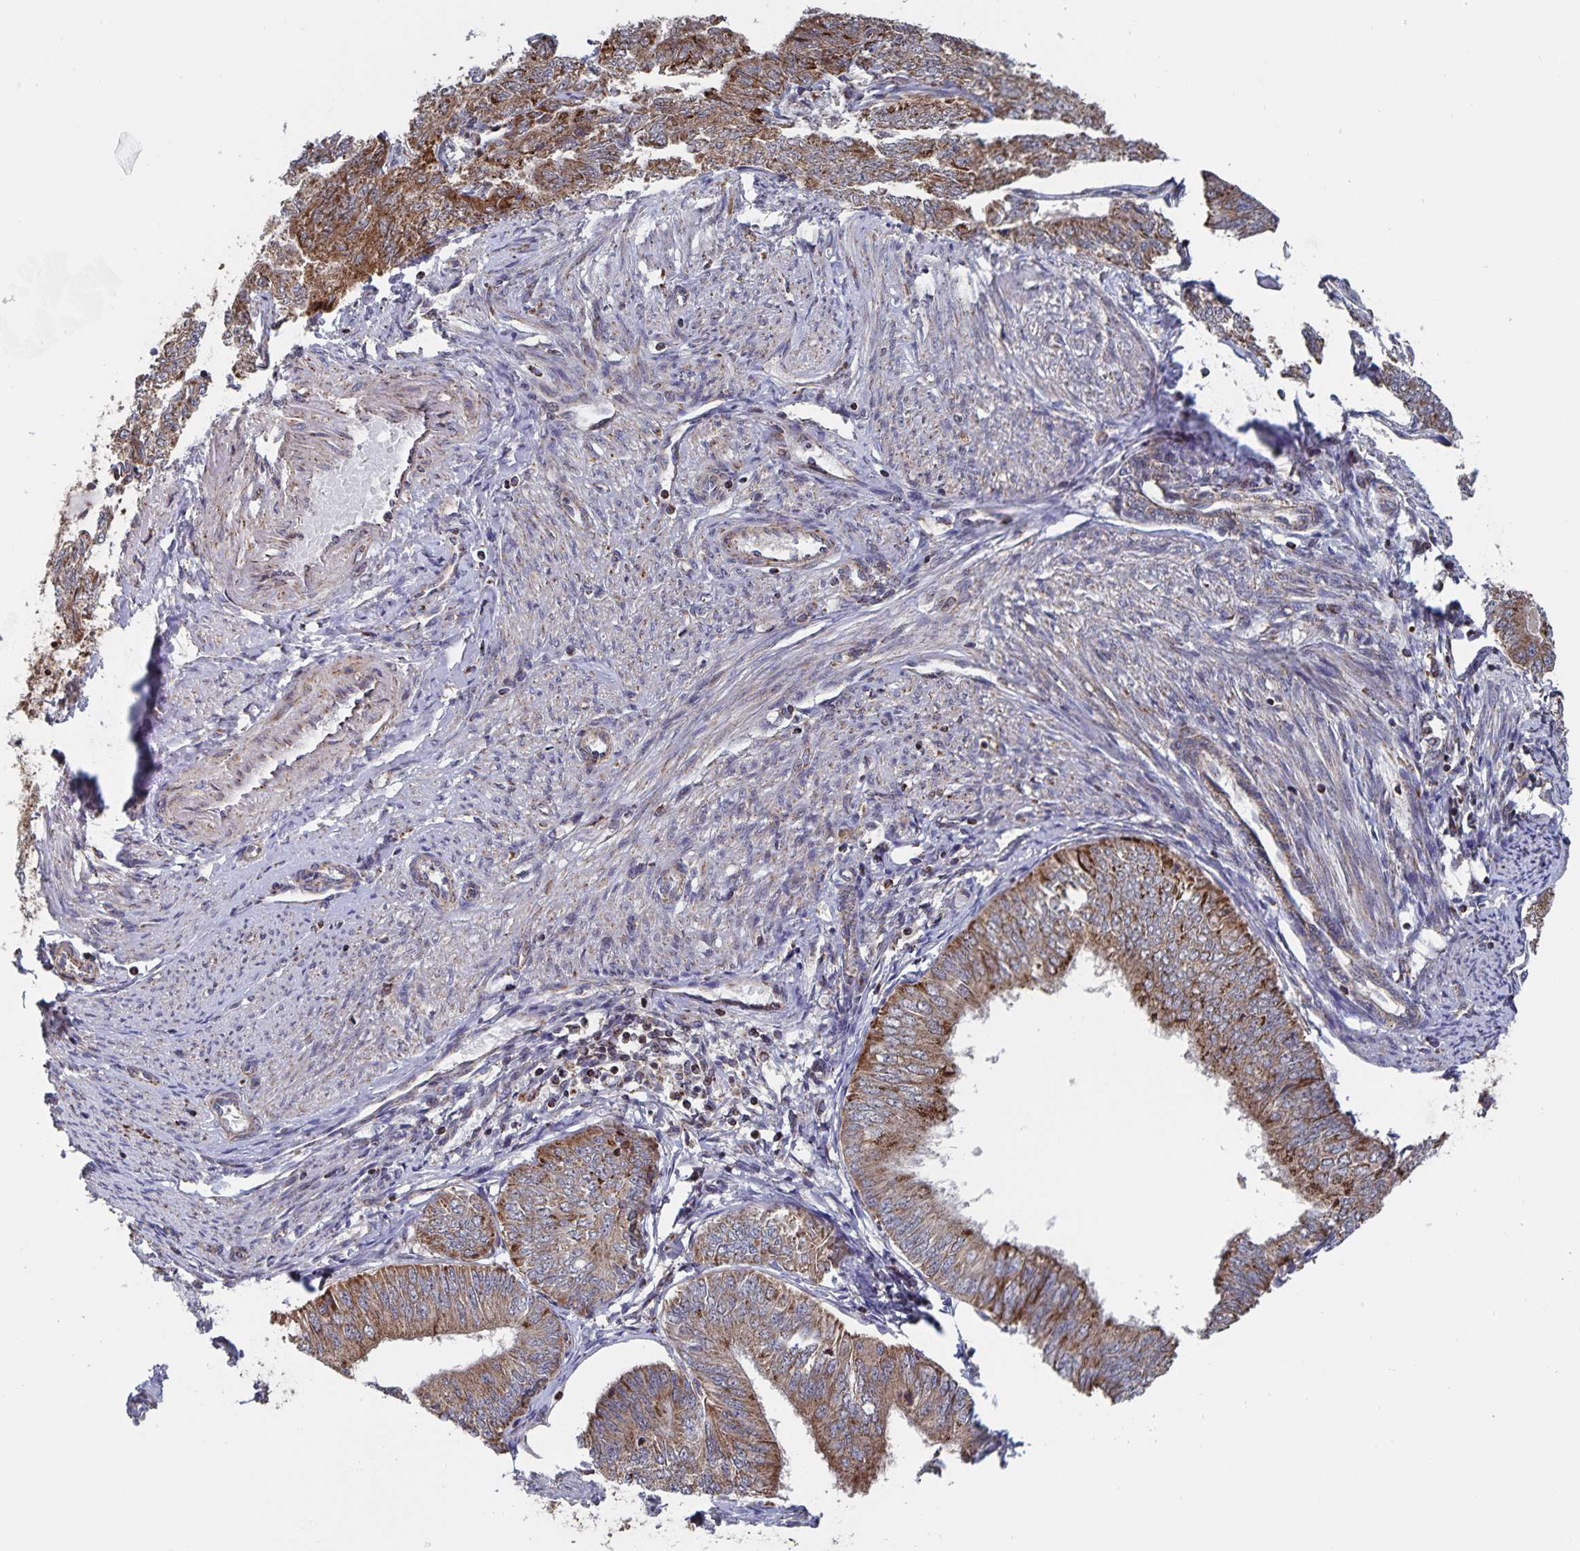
{"staining": {"intensity": "moderate", "quantity": ">75%", "location": "cytoplasmic/membranous"}, "tissue": "endometrial cancer", "cell_type": "Tumor cells", "image_type": "cancer", "snomed": [{"axis": "morphology", "description": "Adenocarcinoma, NOS"}, {"axis": "topography", "description": "Endometrium"}], "caption": "IHC of human endometrial adenocarcinoma exhibits medium levels of moderate cytoplasmic/membranous staining in approximately >75% of tumor cells.", "gene": "ACACA", "patient": {"sex": "female", "age": 58}}